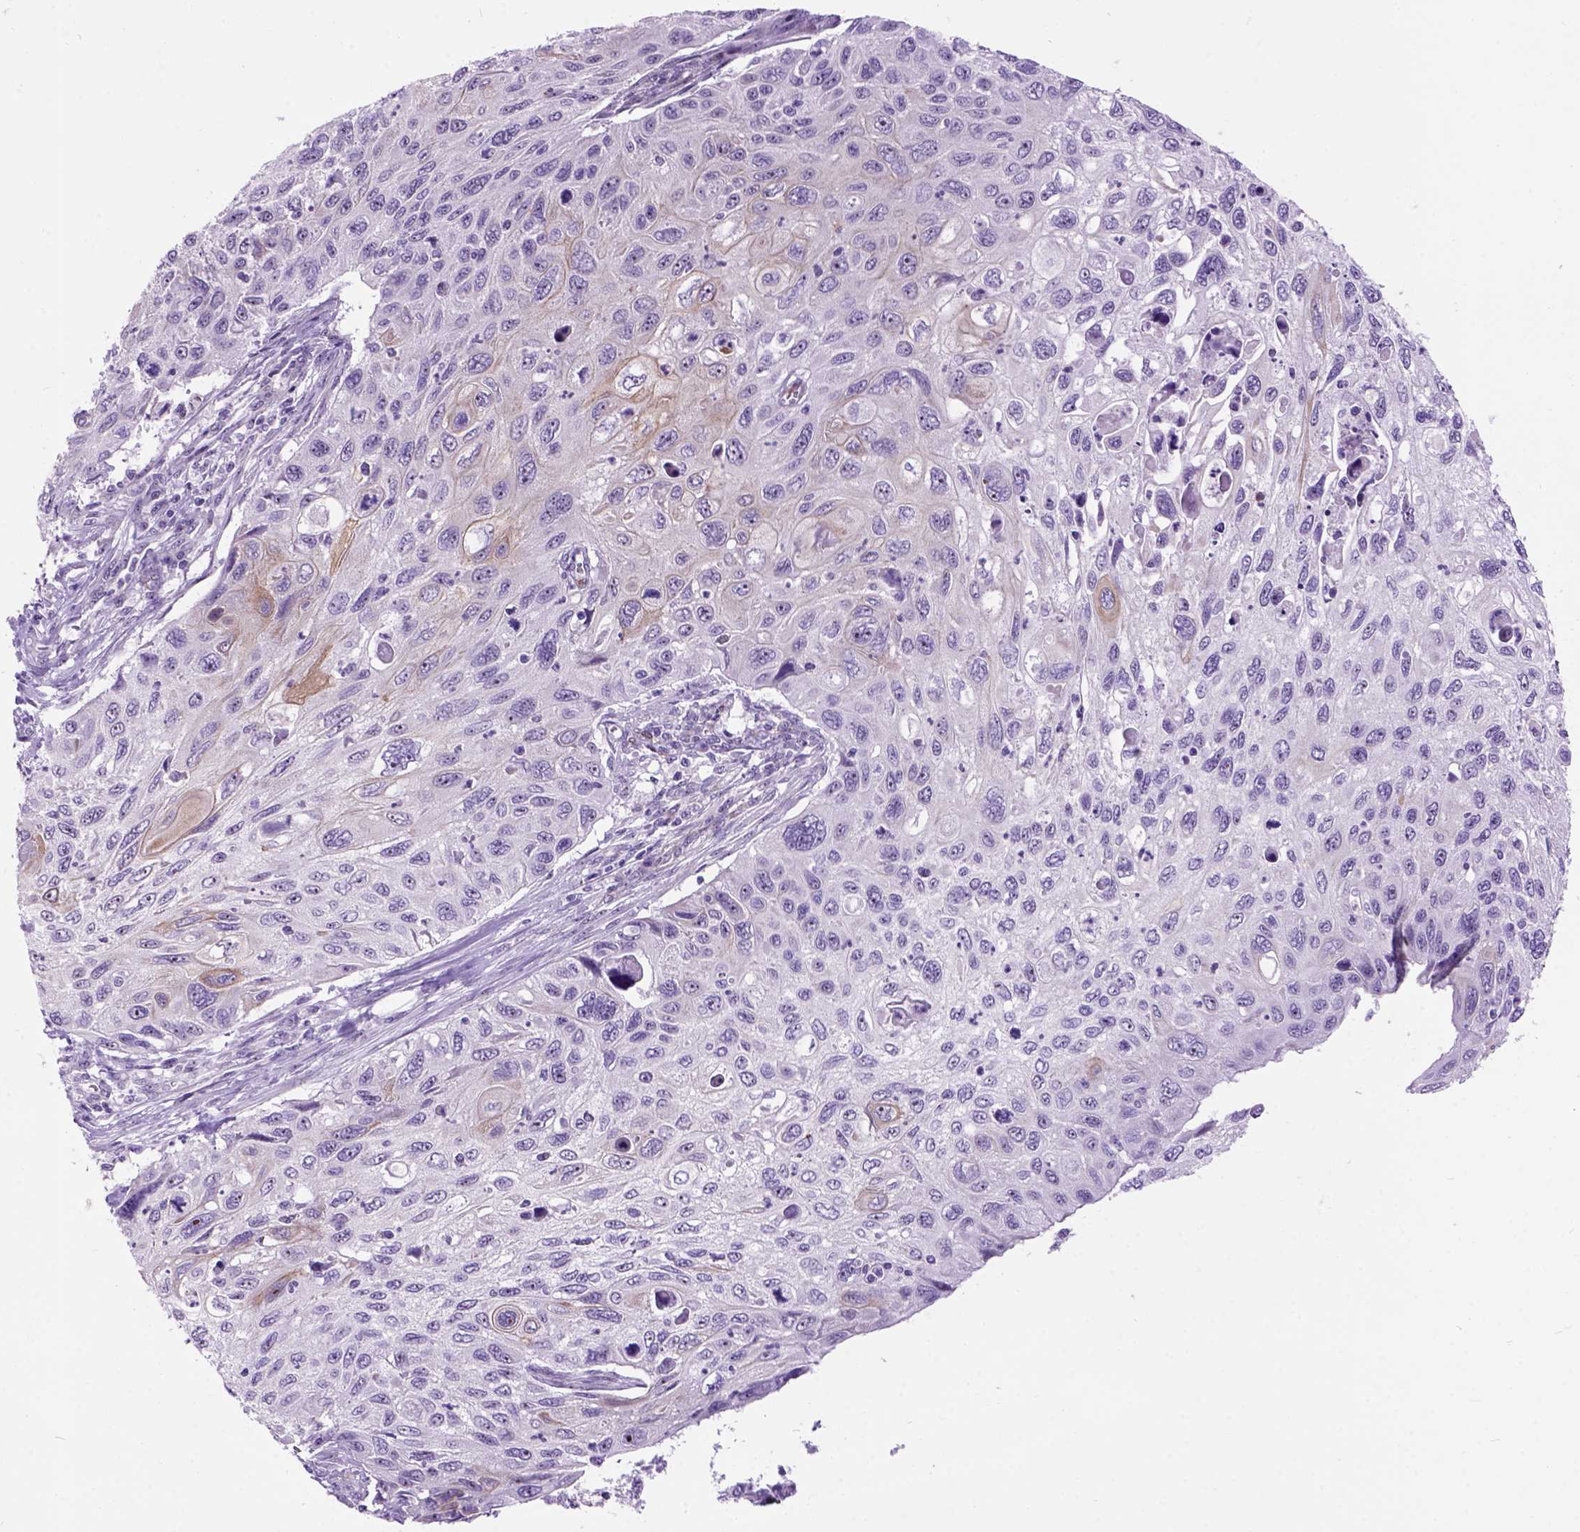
{"staining": {"intensity": "weak", "quantity": "<25%", "location": "cytoplasmic/membranous"}, "tissue": "cervical cancer", "cell_type": "Tumor cells", "image_type": "cancer", "snomed": [{"axis": "morphology", "description": "Squamous cell carcinoma, NOS"}, {"axis": "topography", "description": "Cervix"}], "caption": "The micrograph shows no significant positivity in tumor cells of squamous cell carcinoma (cervical). (DAB immunohistochemistry (IHC), high magnification).", "gene": "MAPT", "patient": {"sex": "female", "age": 70}}